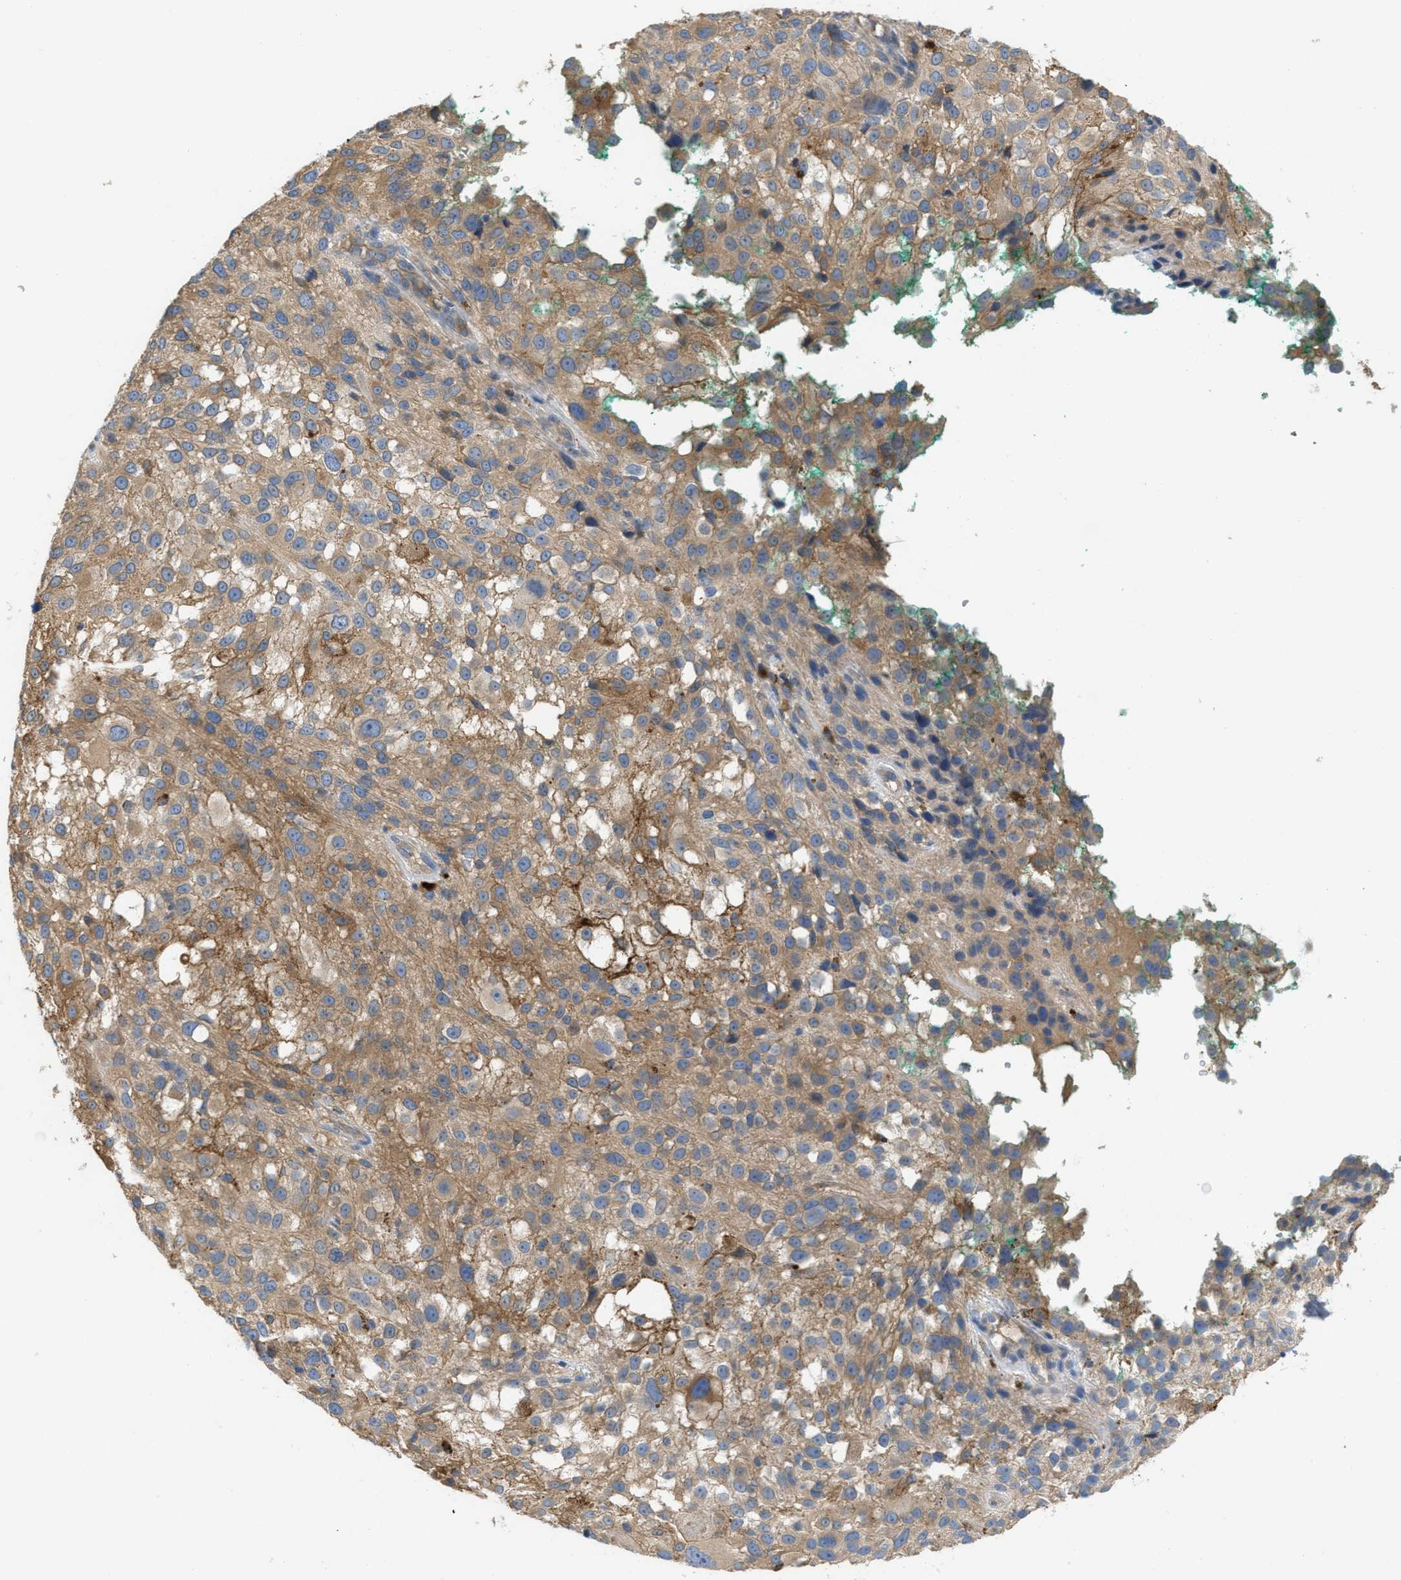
{"staining": {"intensity": "moderate", "quantity": ">75%", "location": "cytoplasmic/membranous"}, "tissue": "melanoma", "cell_type": "Tumor cells", "image_type": "cancer", "snomed": [{"axis": "morphology", "description": "Necrosis, NOS"}, {"axis": "morphology", "description": "Malignant melanoma, NOS"}, {"axis": "topography", "description": "Skin"}], "caption": "Malignant melanoma stained with a protein marker displays moderate staining in tumor cells.", "gene": "UBA5", "patient": {"sex": "female", "age": 87}}